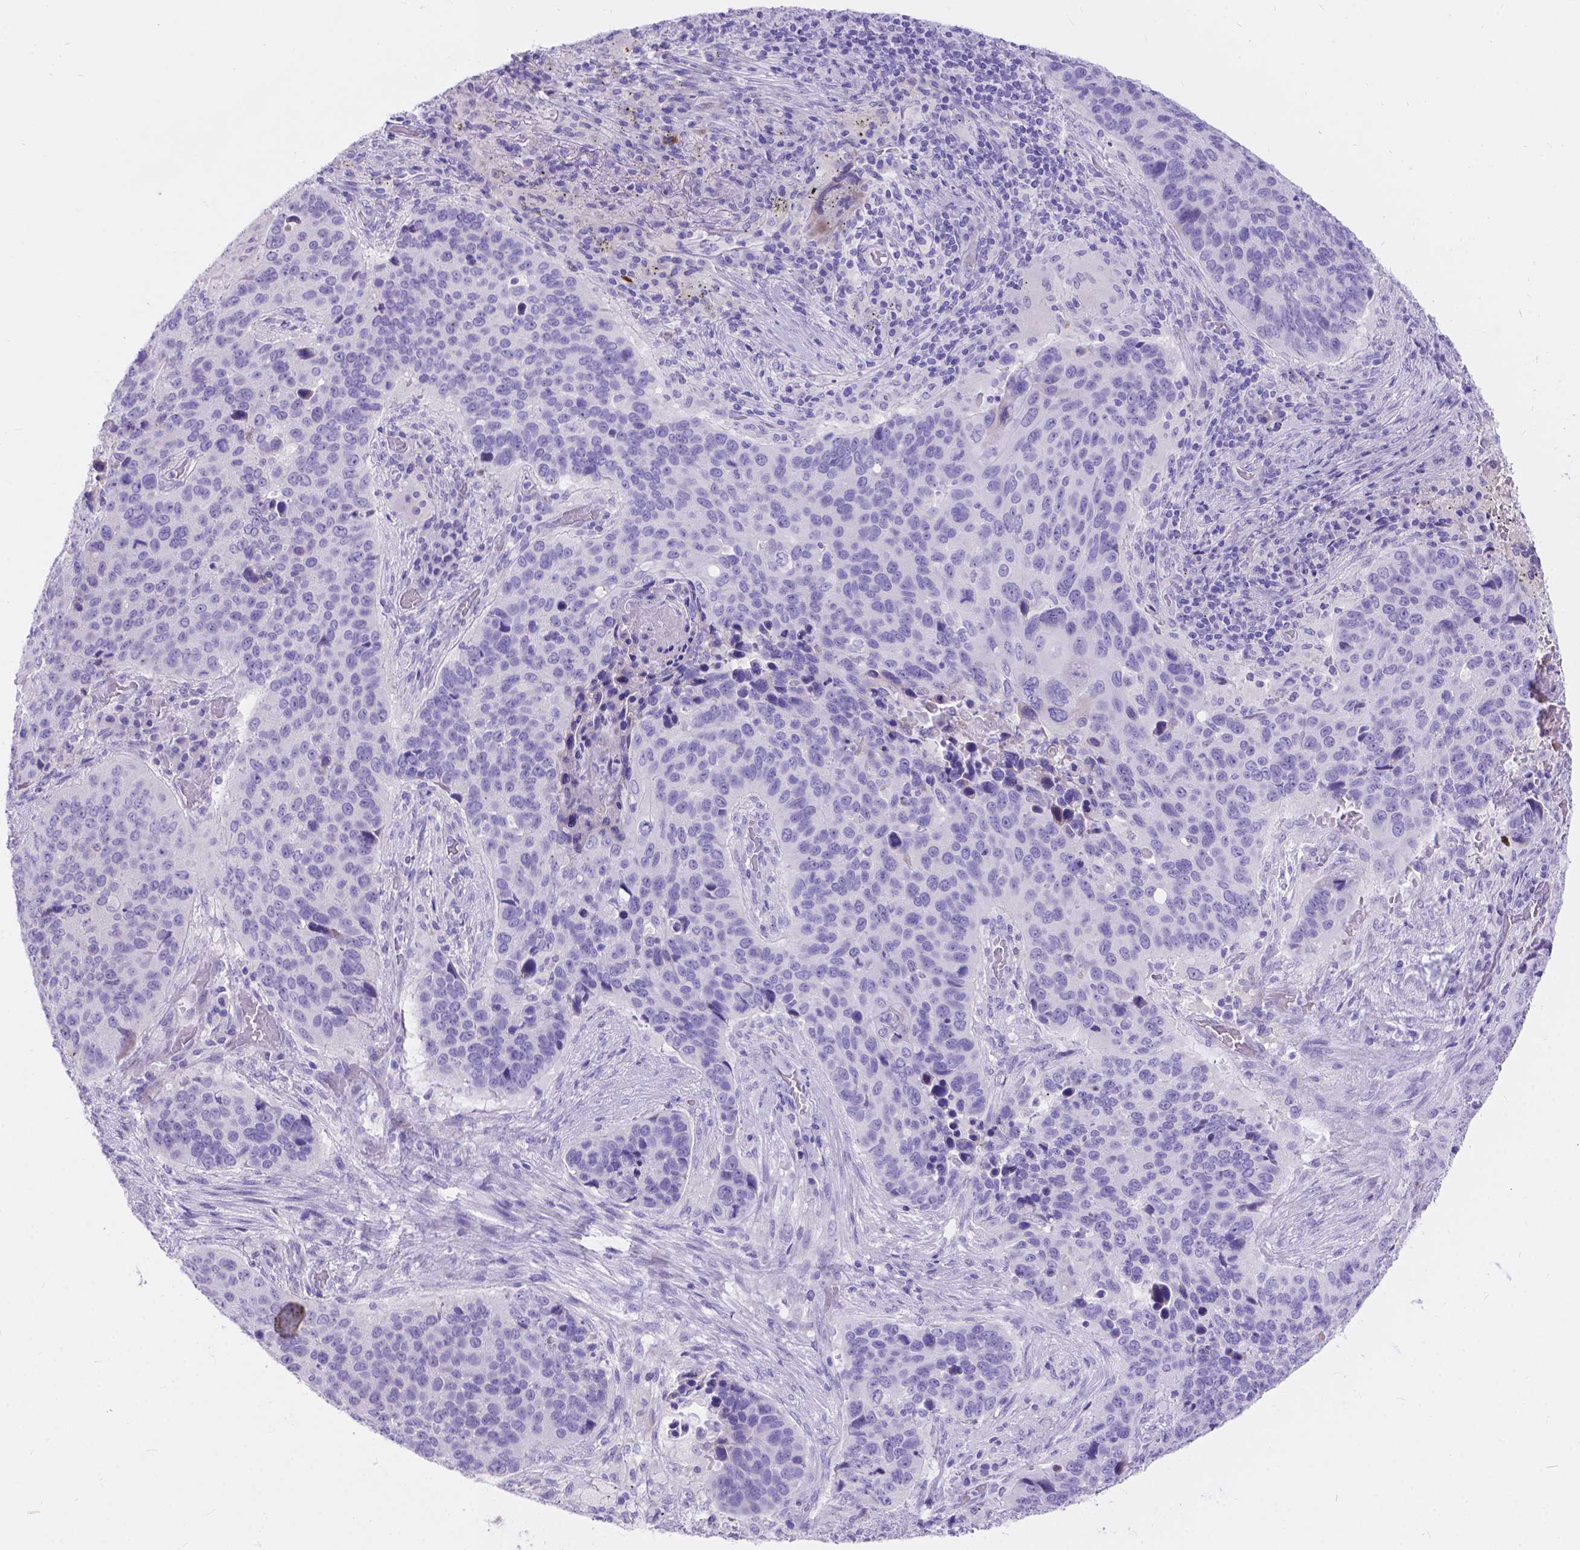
{"staining": {"intensity": "negative", "quantity": "none", "location": "none"}, "tissue": "lung cancer", "cell_type": "Tumor cells", "image_type": "cancer", "snomed": [{"axis": "morphology", "description": "Squamous cell carcinoma, NOS"}, {"axis": "topography", "description": "Lung"}], "caption": "The histopathology image reveals no staining of tumor cells in lung cancer. (Immunohistochemistry, brightfield microscopy, high magnification).", "gene": "KLHL10", "patient": {"sex": "male", "age": 68}}